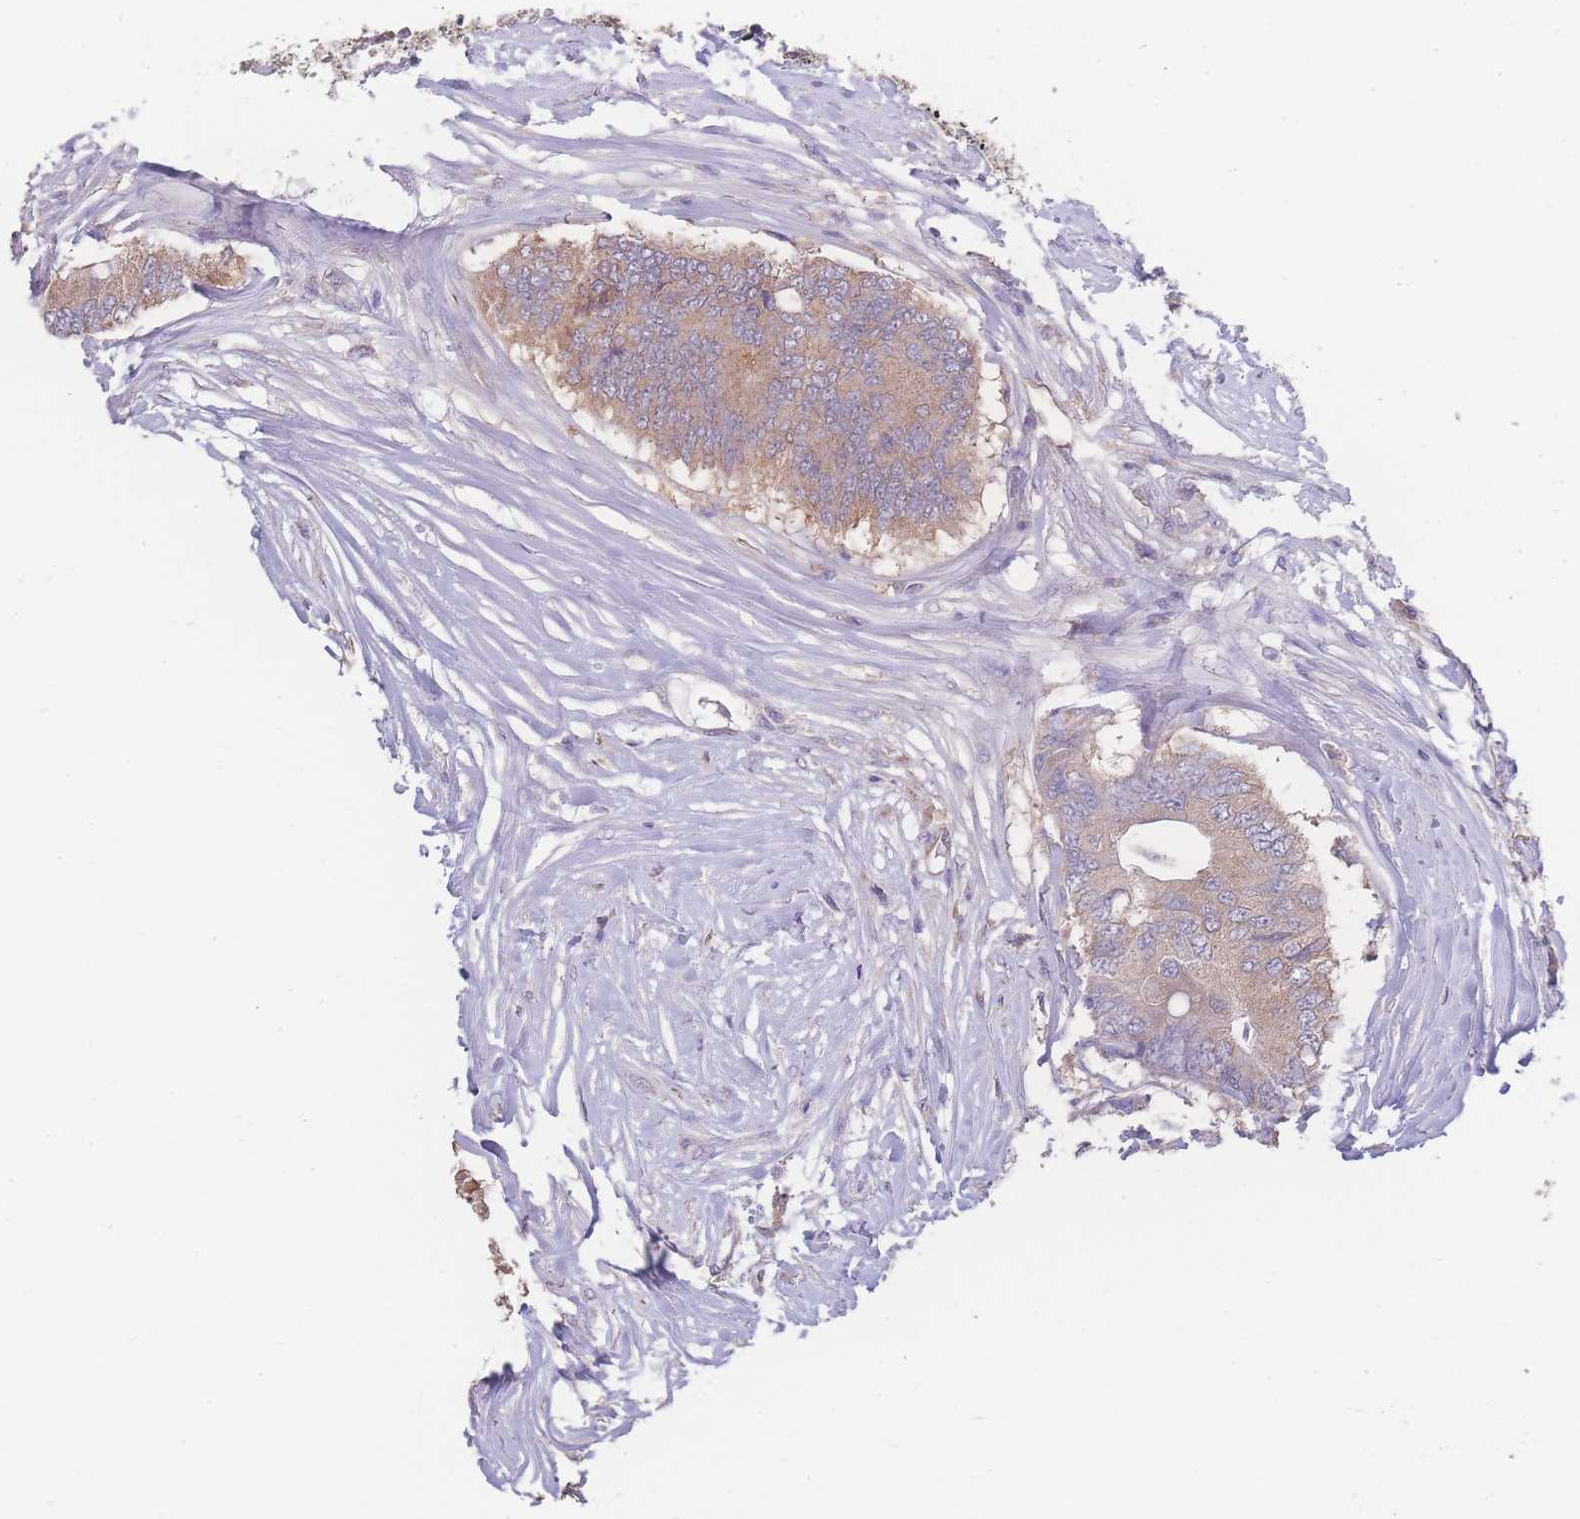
{"staining": {"intensity": "moderate", "quantity": ">75%", "location": "cytoplasmic/membranous"}, "tissue": "colorectal cancer", "cell_type": "Tumor cells", "image_type": "cancer", "snomed": [{"axis": "morphology", "description": "Adenocarcinoma, NOS"}, {"axis": "topography", "description": "Colon"}], "caption": "The immunohistochemical stain labels moderate cytoplasmic/membranous staining in tumor cells of colorectal adenocarcinoma tissue.", "gene": "GIPR", "patient": {"sex": "male", "age": 71}}